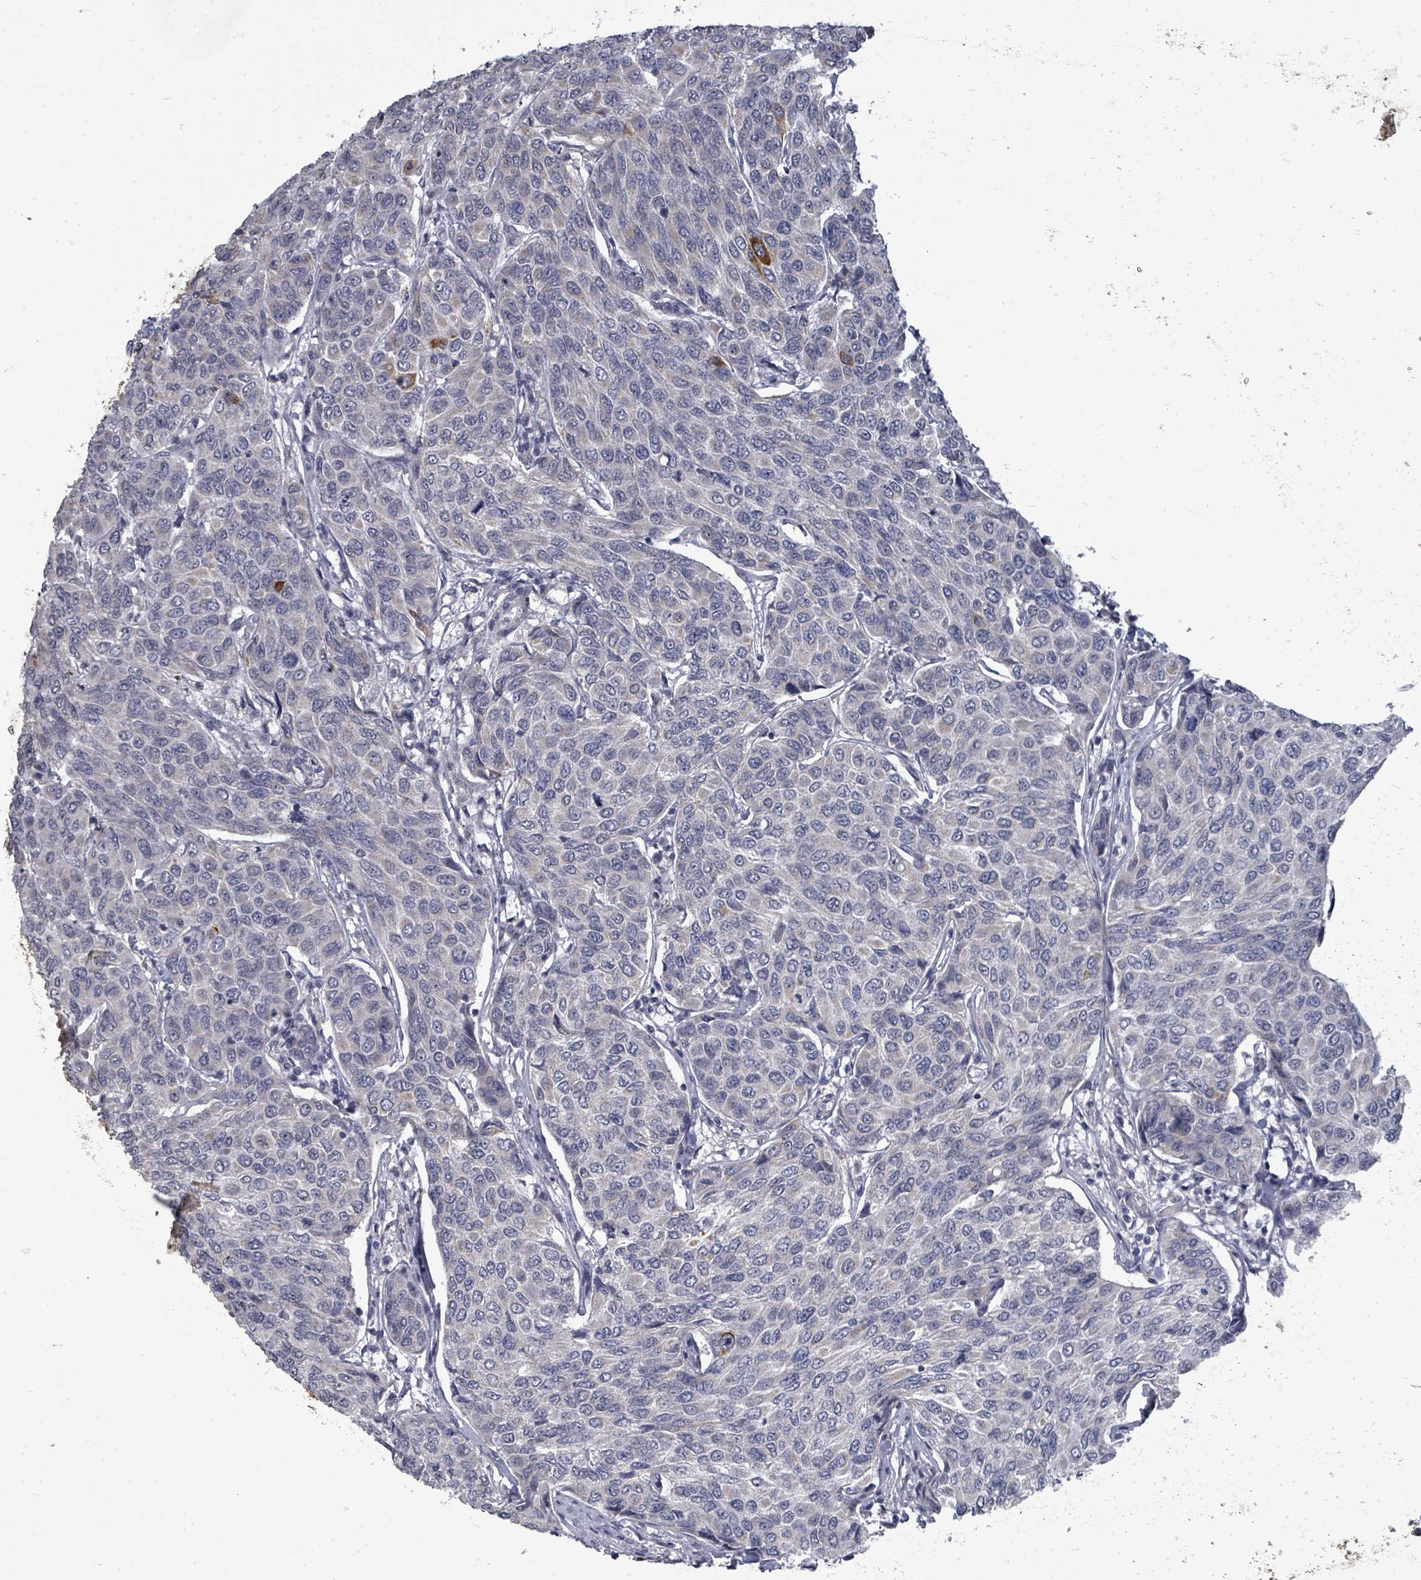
{"staining": {"intensity": "strong", "quantity": "<25%", "location": "cytoplasmic/membranous"}, "tissue": "breast cancer", "cell_type": "Tumor cells", "image_type": "cancer", "snomed": [{"axis": "morphology", "description": "Duct carcinoma"}, {"axis": "topography", "description": "Breast"}], "caption": "Immunohistochemical staining of breast infiltrating ductal carcinoma shows medium levels of strong cytoplasmic/membranous protein positivity in about <25% of tumor cells.", "gene": "PTPN20", "patient": {"sex": "female", "age": 55}}